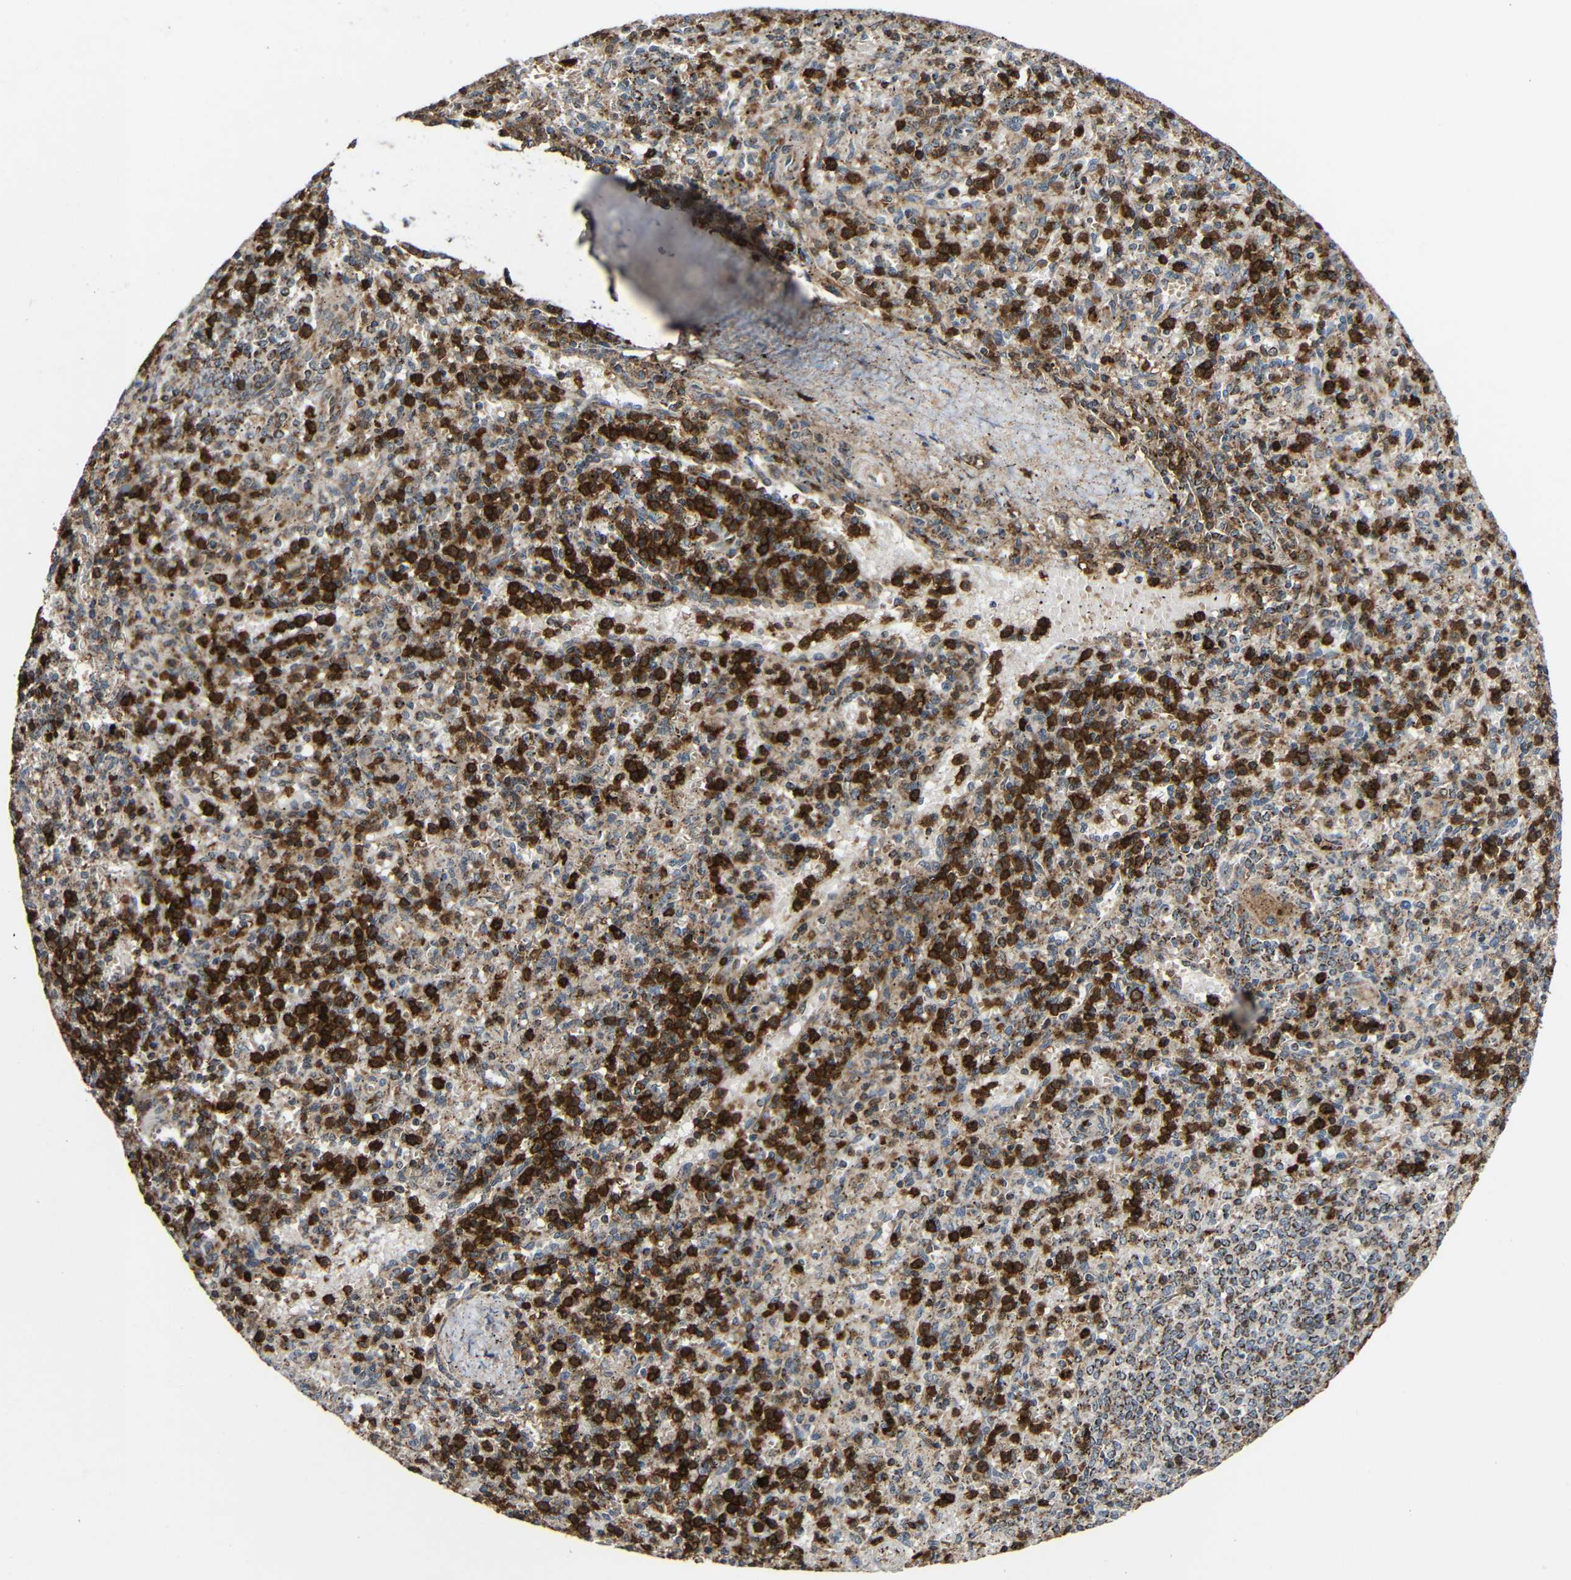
{"staining": {"intensity": "strong", "quantity": ">75%", "location": "cytoplasmic/membranous"}, "tissue": "spleen", "cell_type": "Cells in red pulp", "image_type": "normal", "snomed": [{"axis": "morphology", "description": "Normal tissue, NOS"}, {"axis": "topography", "description": "Spleen"}], "caption": "IHC photomicrograph of benign human spleen stained for a protein (brown), which reveals high levels of strong cytoplasmic/membranous expression in about >75% of cells in red pulp.", "gene": "C1GALT1", "patient": {"sex": "male", "age": 72}}